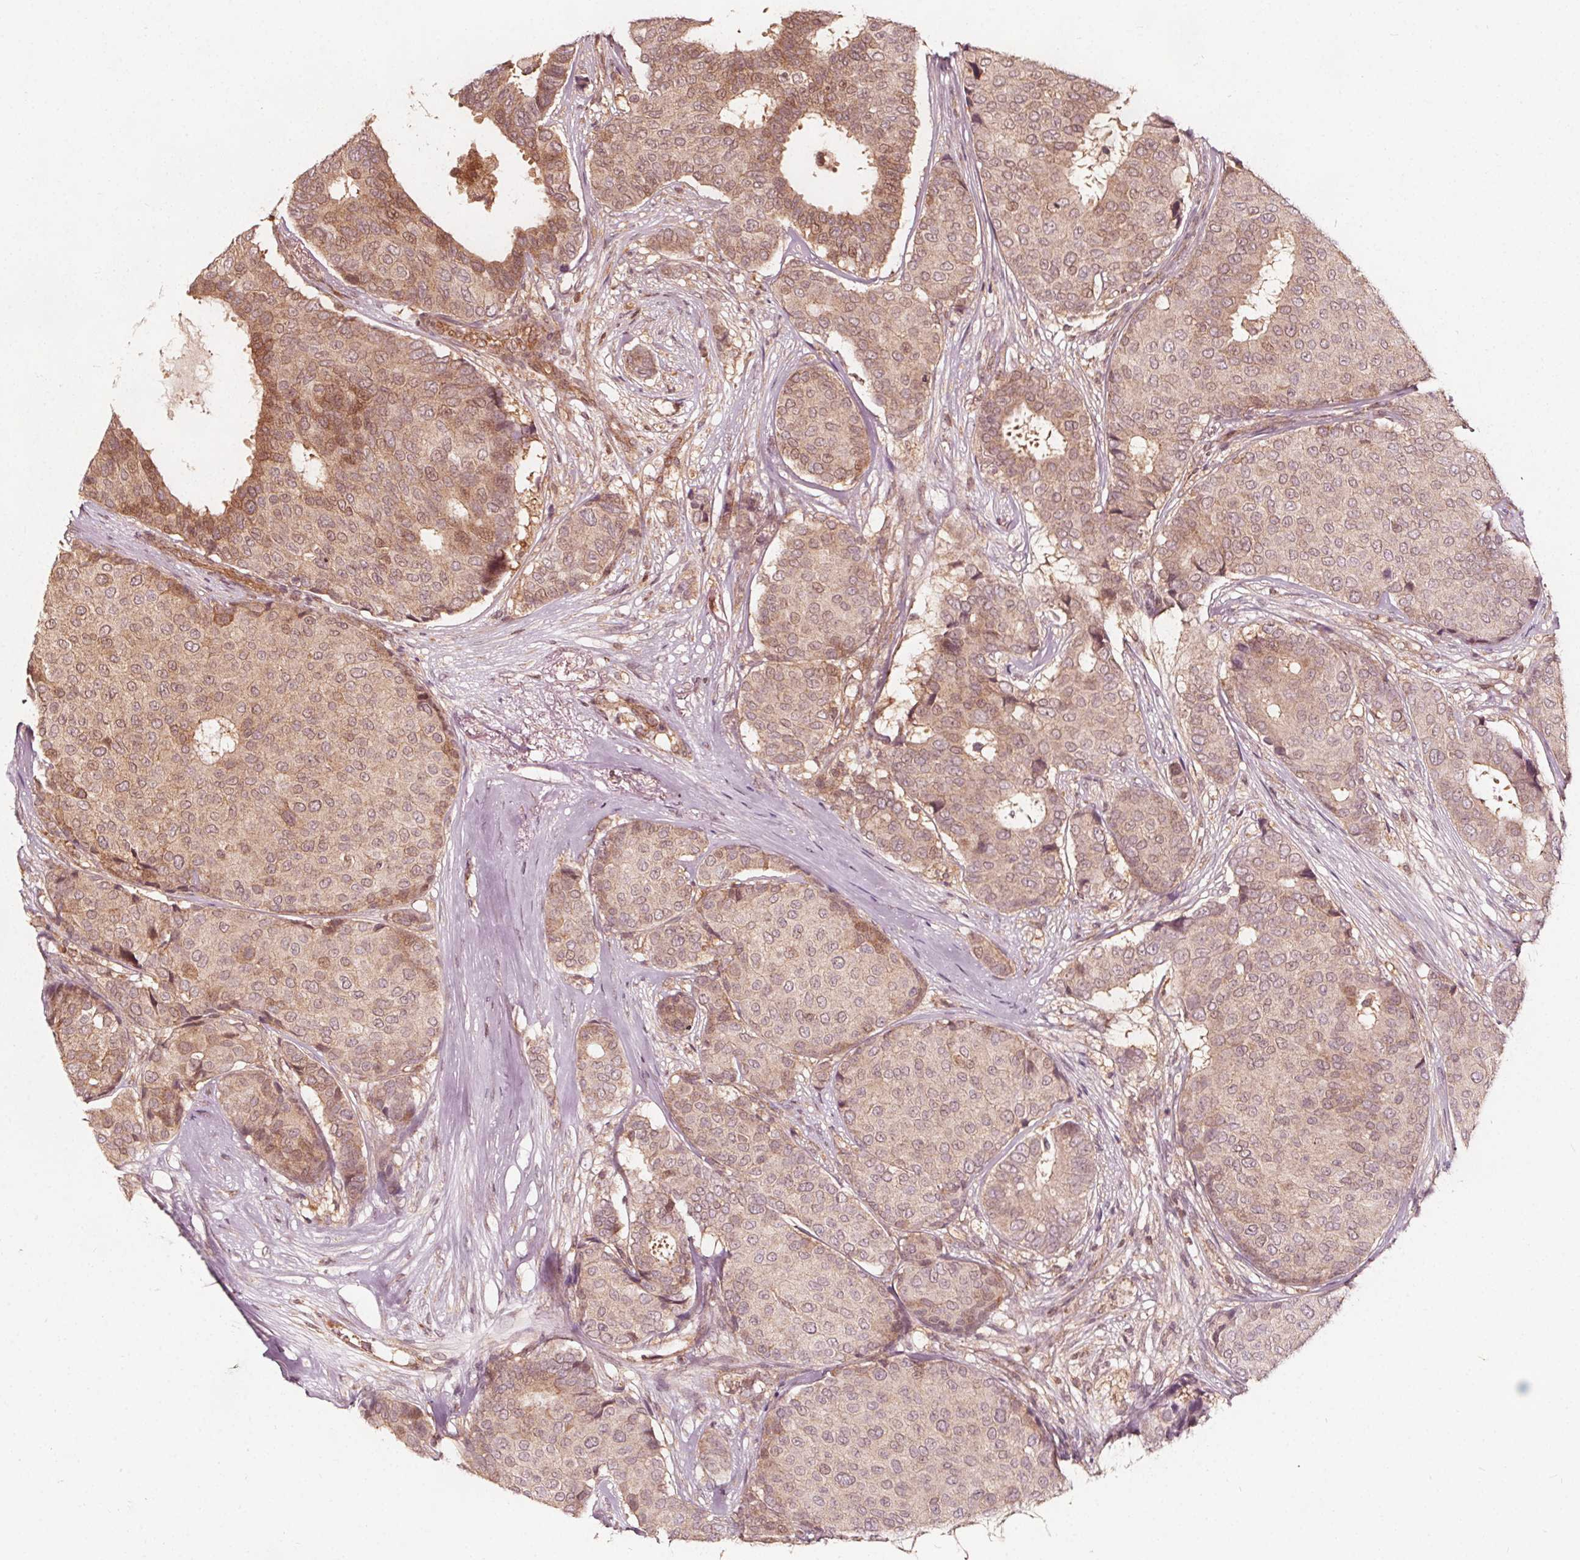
{"staining": {"intensity": "weak", "quantity": ">75%", "location": "cytoplasmic/membranous"}, "tissue": "breast cancer", "cell_type": "Tumor cells", "image_type": "cancer", "snomed": [{"axis": "morphology", "description": "Duct carcinoma"}, {"axis": "topography", "description": "Breast"}], "caption": "Brown immunohistochemical staining in invasive ductal carcinoma (breast) displays weak cytoplasmic/membranous expression in approximately >75% of tumor cells.", "gene": "AIP", "patient": {"sex": "female", "age": 75}}